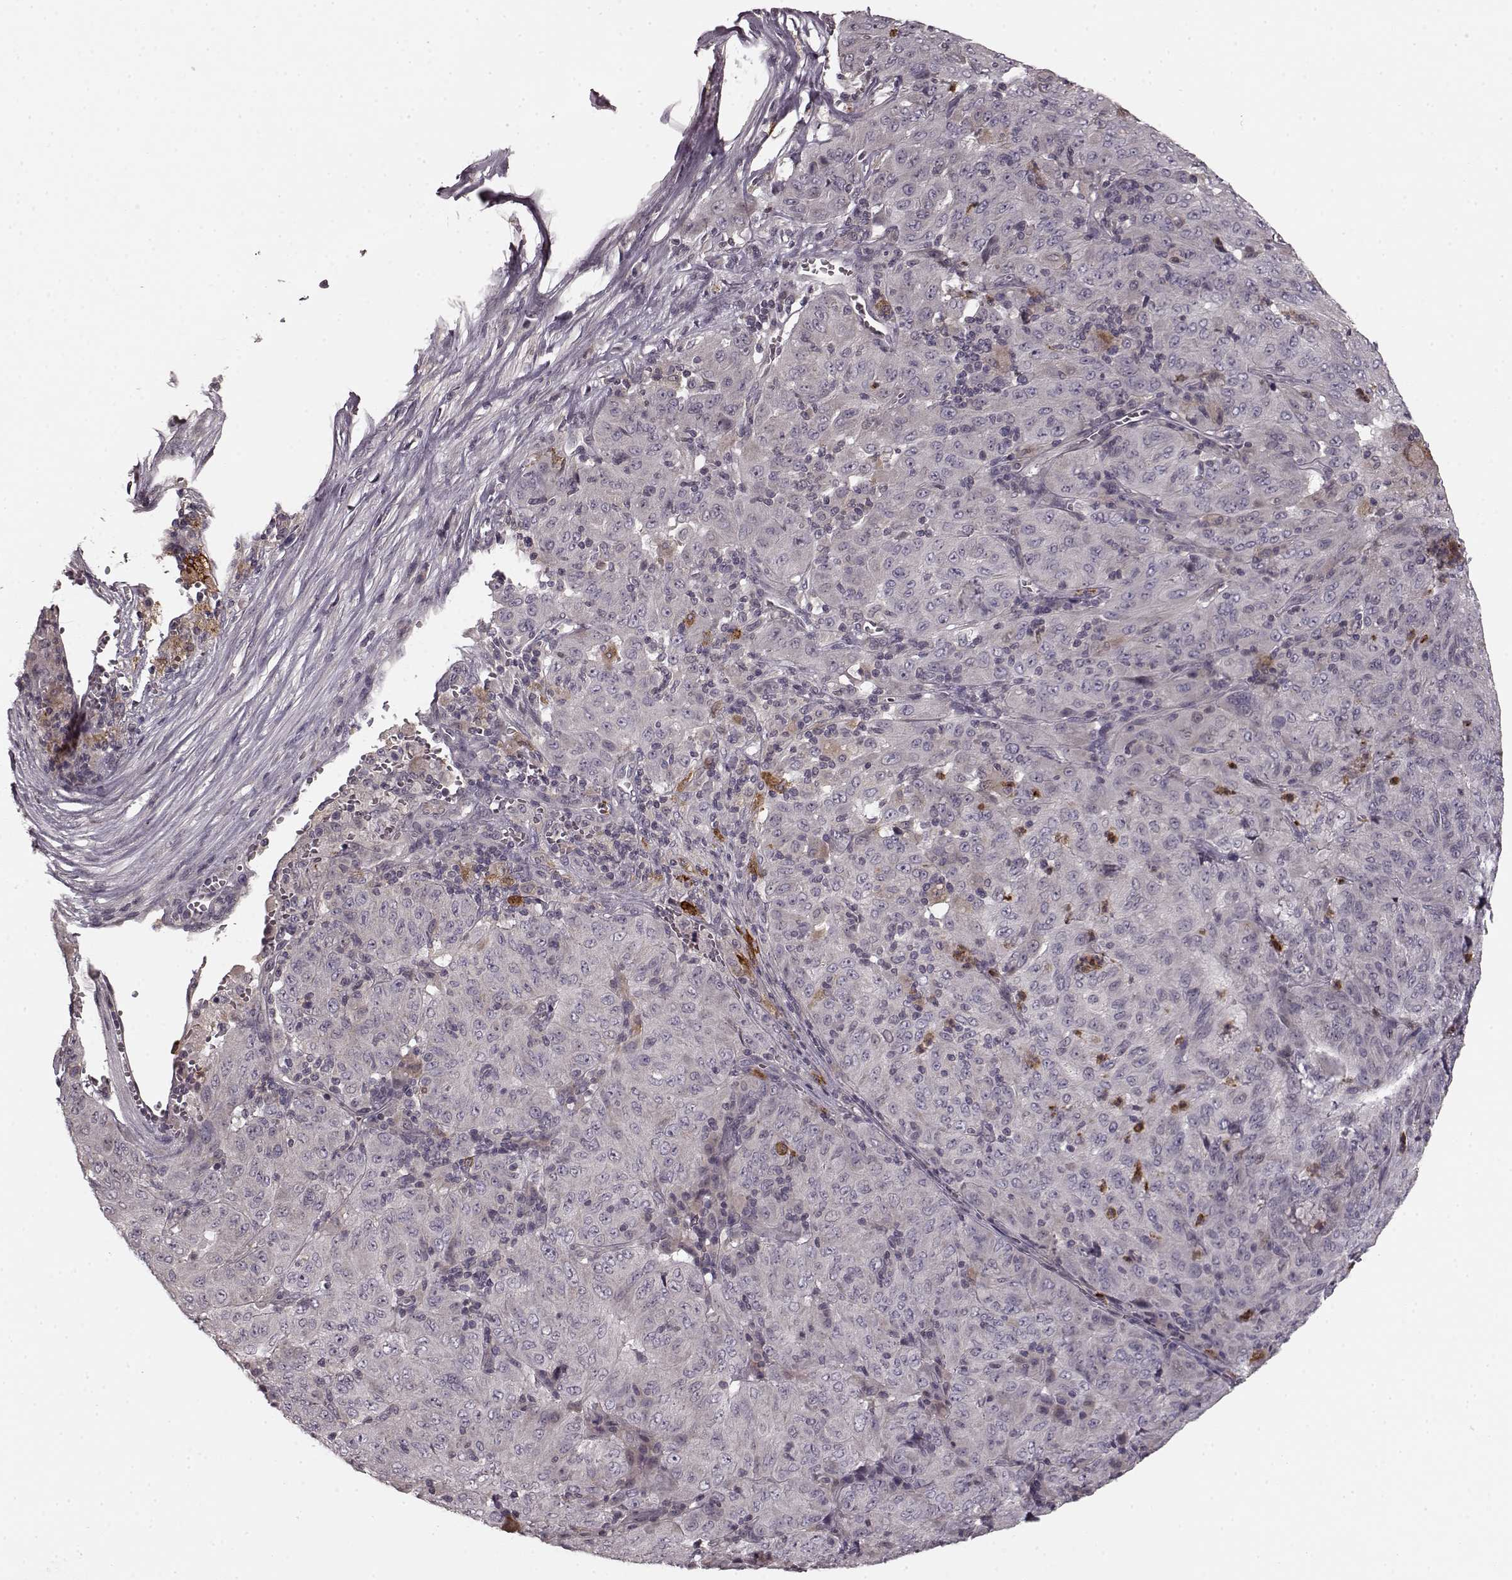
{"staining": {"intensity": "negative", "quantity": "none", "location": "none"}, "tissue": "pancreatic cancer", "cell_type": "Tumor cells", "image_type": "cancer", "snomed": [{"axis": "morphology", "description": "Adenocarcinoma, NOS"}, {"axis": "topography", "description": "Pancreas"}], "caption": "Pancreatic cancer (adenocarcinoma) was stained to show a protein in brown. There is no significant expression in tumor cells.", "gene": "CHIT1", "patient": {"sex": "male", "age": 63}}